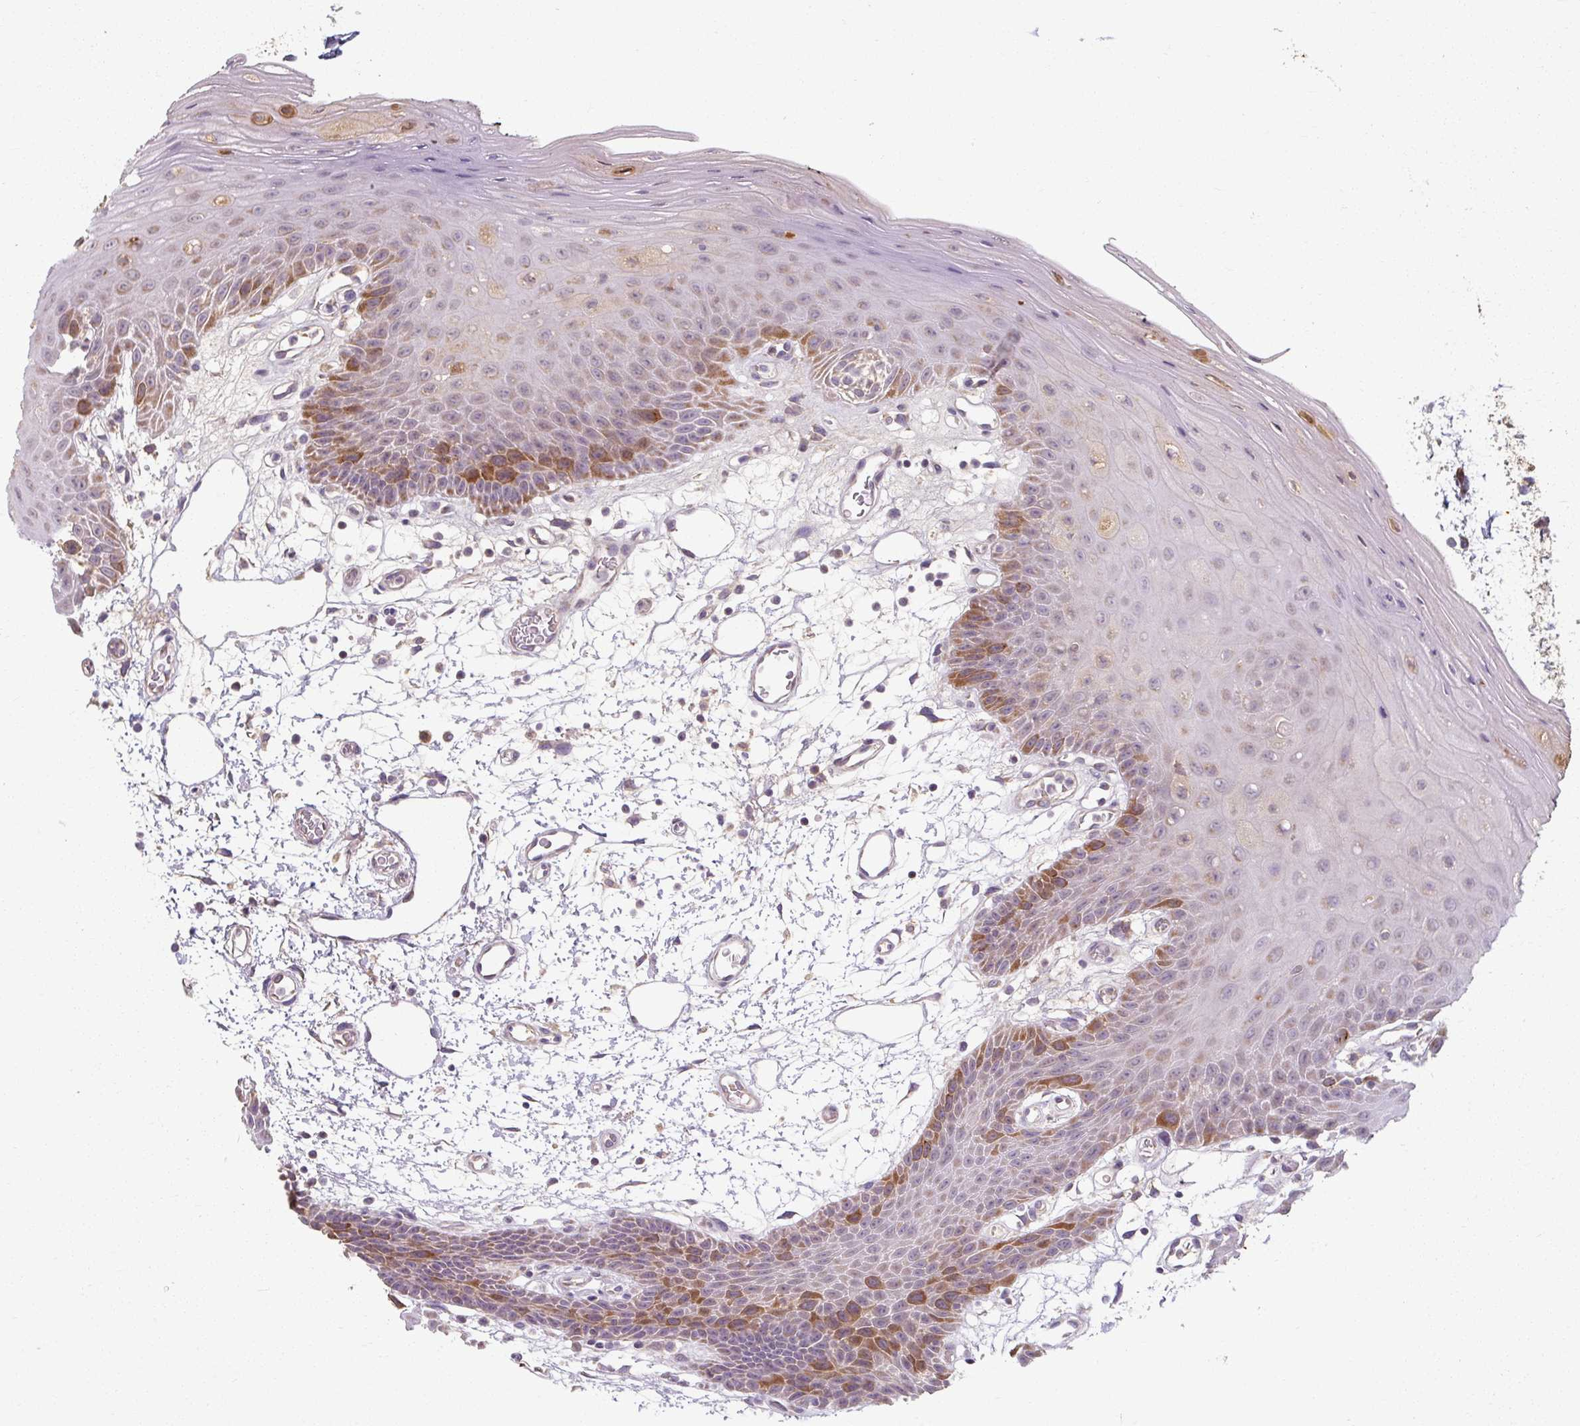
{"staining": {"intensity": "moderate", "quantity": "<25%", "location": "cytoplasmic/membranous"}, "tissue": "oral mucosa", "cell_type": "Squamous epithelial cells", "image_type": "normal", "snomed": [{"axis": "morphology", "description": "Normal tissue, NOS"}, {"axis": "topography", "description": "Oral tissue"}], "caption": "Immunohistochemical staining of benign human oral mucosa shows moderate cytoplasmic/membranous protein positivity in approximately <25% of squamous epithelial cells. The staining is performed using DAB brown chromogen to label protein expression. The nuclei are counter-stained blue using hematoxylin.", "gene": "TSEN54", "patient": {"sex": "female", "age": 59}}